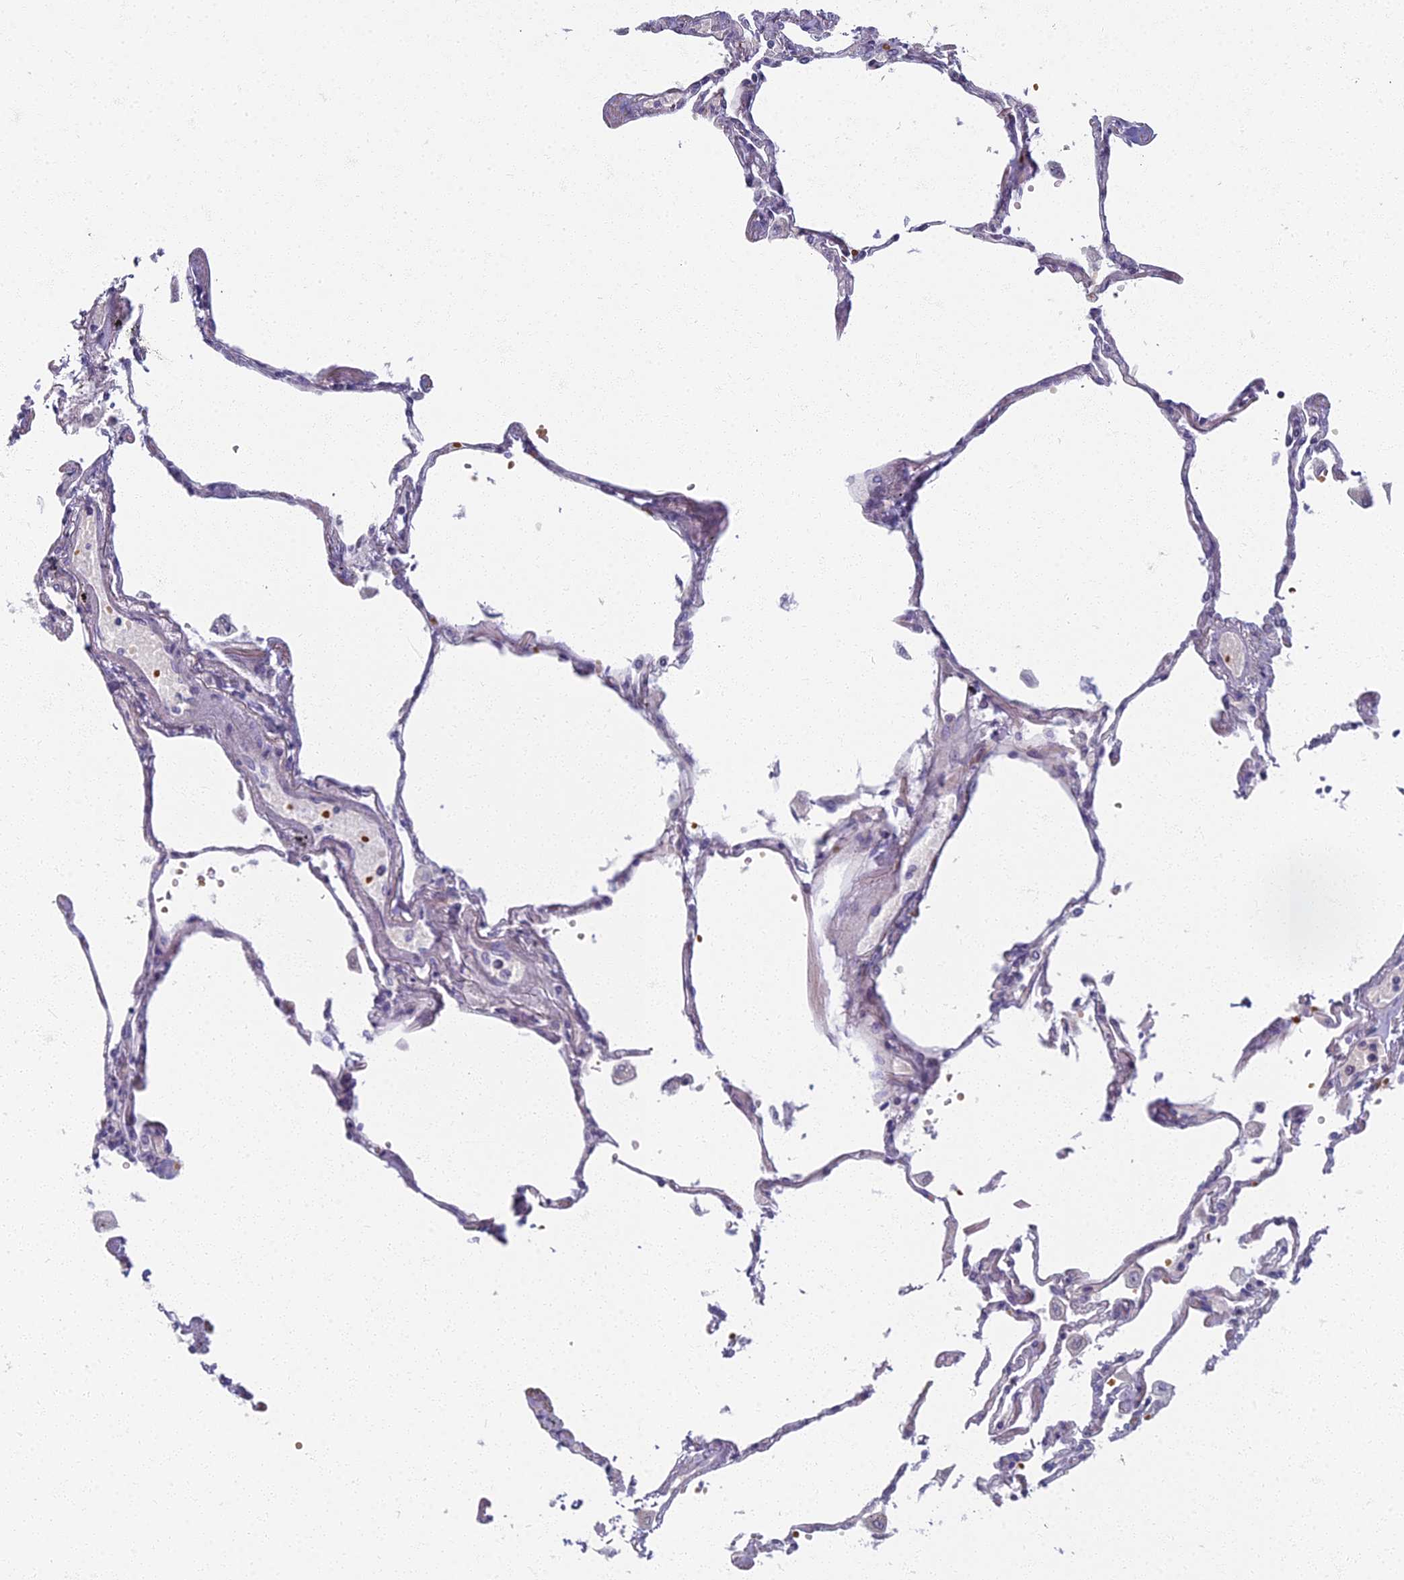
{"staining": {"intensity": "negative", "quantity": "none", "location": "none"}, "tissue": "lung", "cell_type": "Alveolar cells", "image_type": "normal", "snomed": [{"axis": "morphology", "description": "Normal tissue, NOS"}, {"axis": "topography", "description": "Lung"}], "caption": "IHC image of normal lung: lung stained with DAB shows no significant protein expression in alveolar cells.", "gene": "ARL15", "patient": {"sex": "female", "age": 67}}